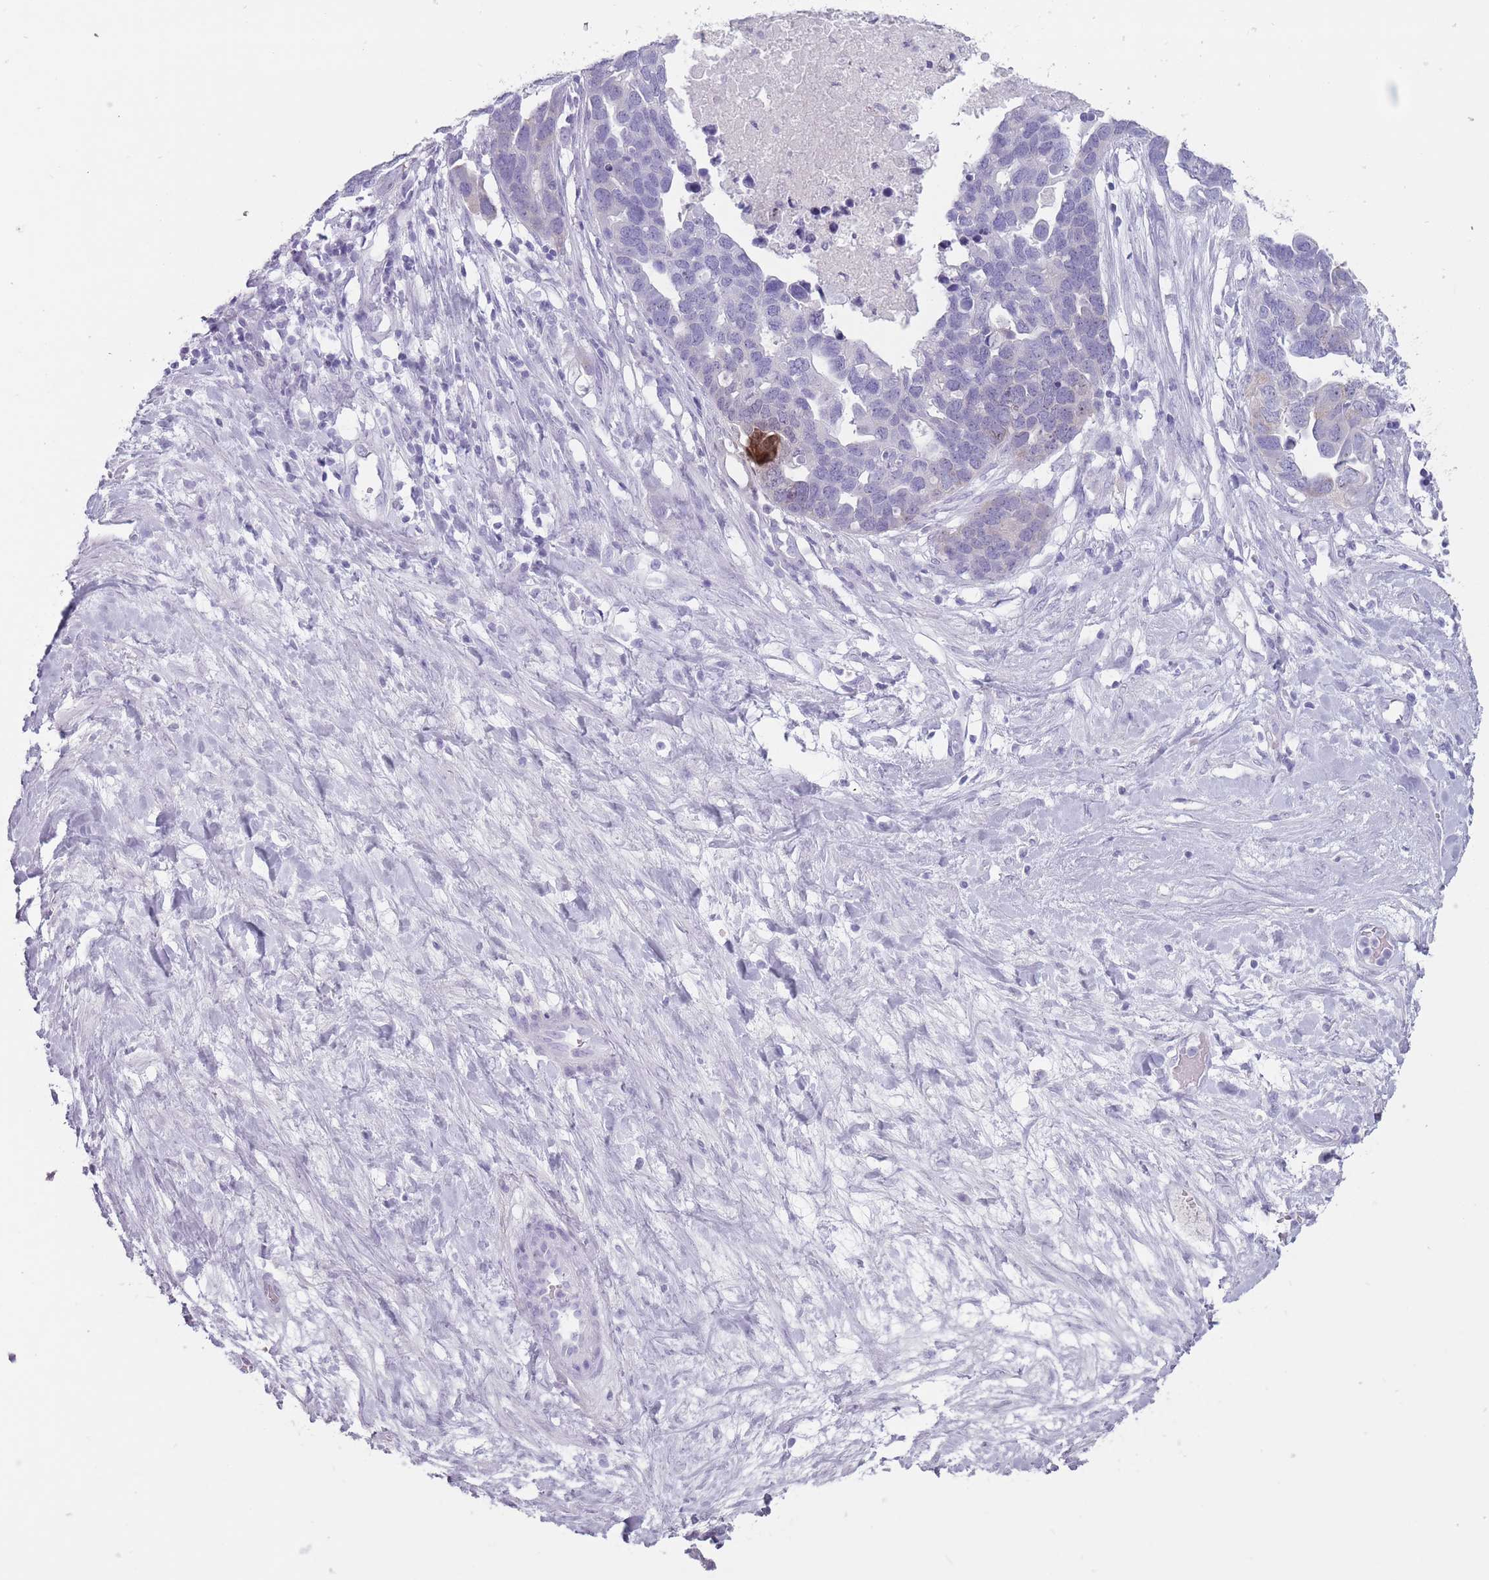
{"staining": {"intensity": "negative", "quantity": "none", "location": "none"}, "tissue": "ovarian cancer", "cell_type": "Tumor cells", "image_type": "cancer", "snomed": [{"axis": "morphology", "description": "Cystadenocarcinoma, serous, NOS"}, {"axis": "topography", "description": "Ovary"}], "caption": "High magnification brightfield microscopy of serous cystadenocarcinoma (ovarian) stained with DAB (brown) and counterstained with hematoxylin (blue): tumor cells show no significant expression.", "gene": "PNMA3", "patient": {"sex": "female", "age": 54}}